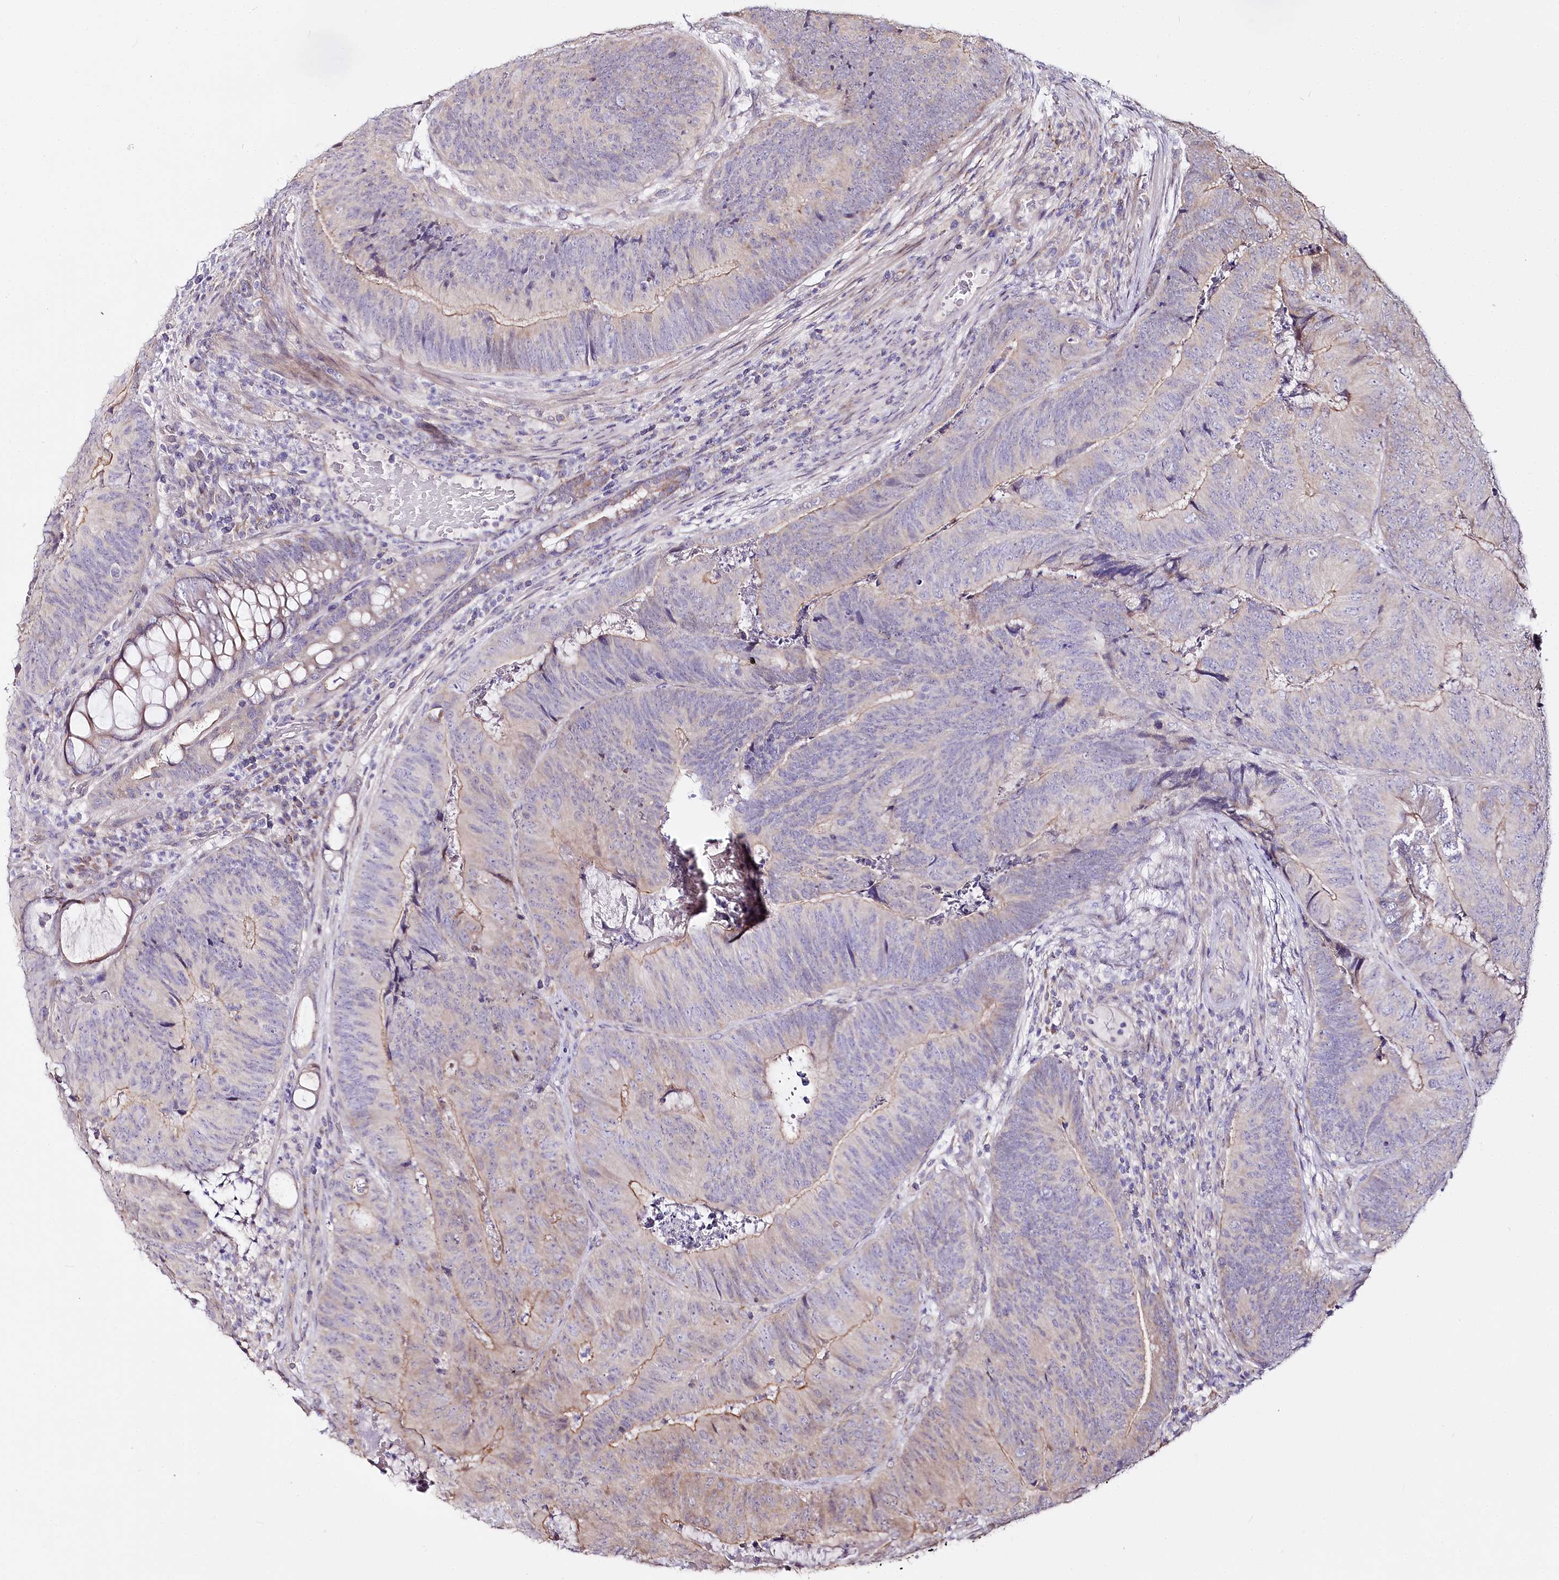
{"staining": {"intensity": "weak", "quantity": "<25%", "location": "cytoplasmic/membranous"}, "tissue": "colorectal cancer", "cell_type": "Tumor cells", "image_type": "cancer", "snomed": [{"axis": "morphology", "description": "Adenocarcinoma, NOS"}, {"axis": "topography", "description": "Colon"}], "caption": "Immunohistochemical staining of adenocarcinoma (colorectal) exhibits no significant positivity in tumor cells.", "gene": "ZNF226", "patient": {"sex": "female", "age": 67}}